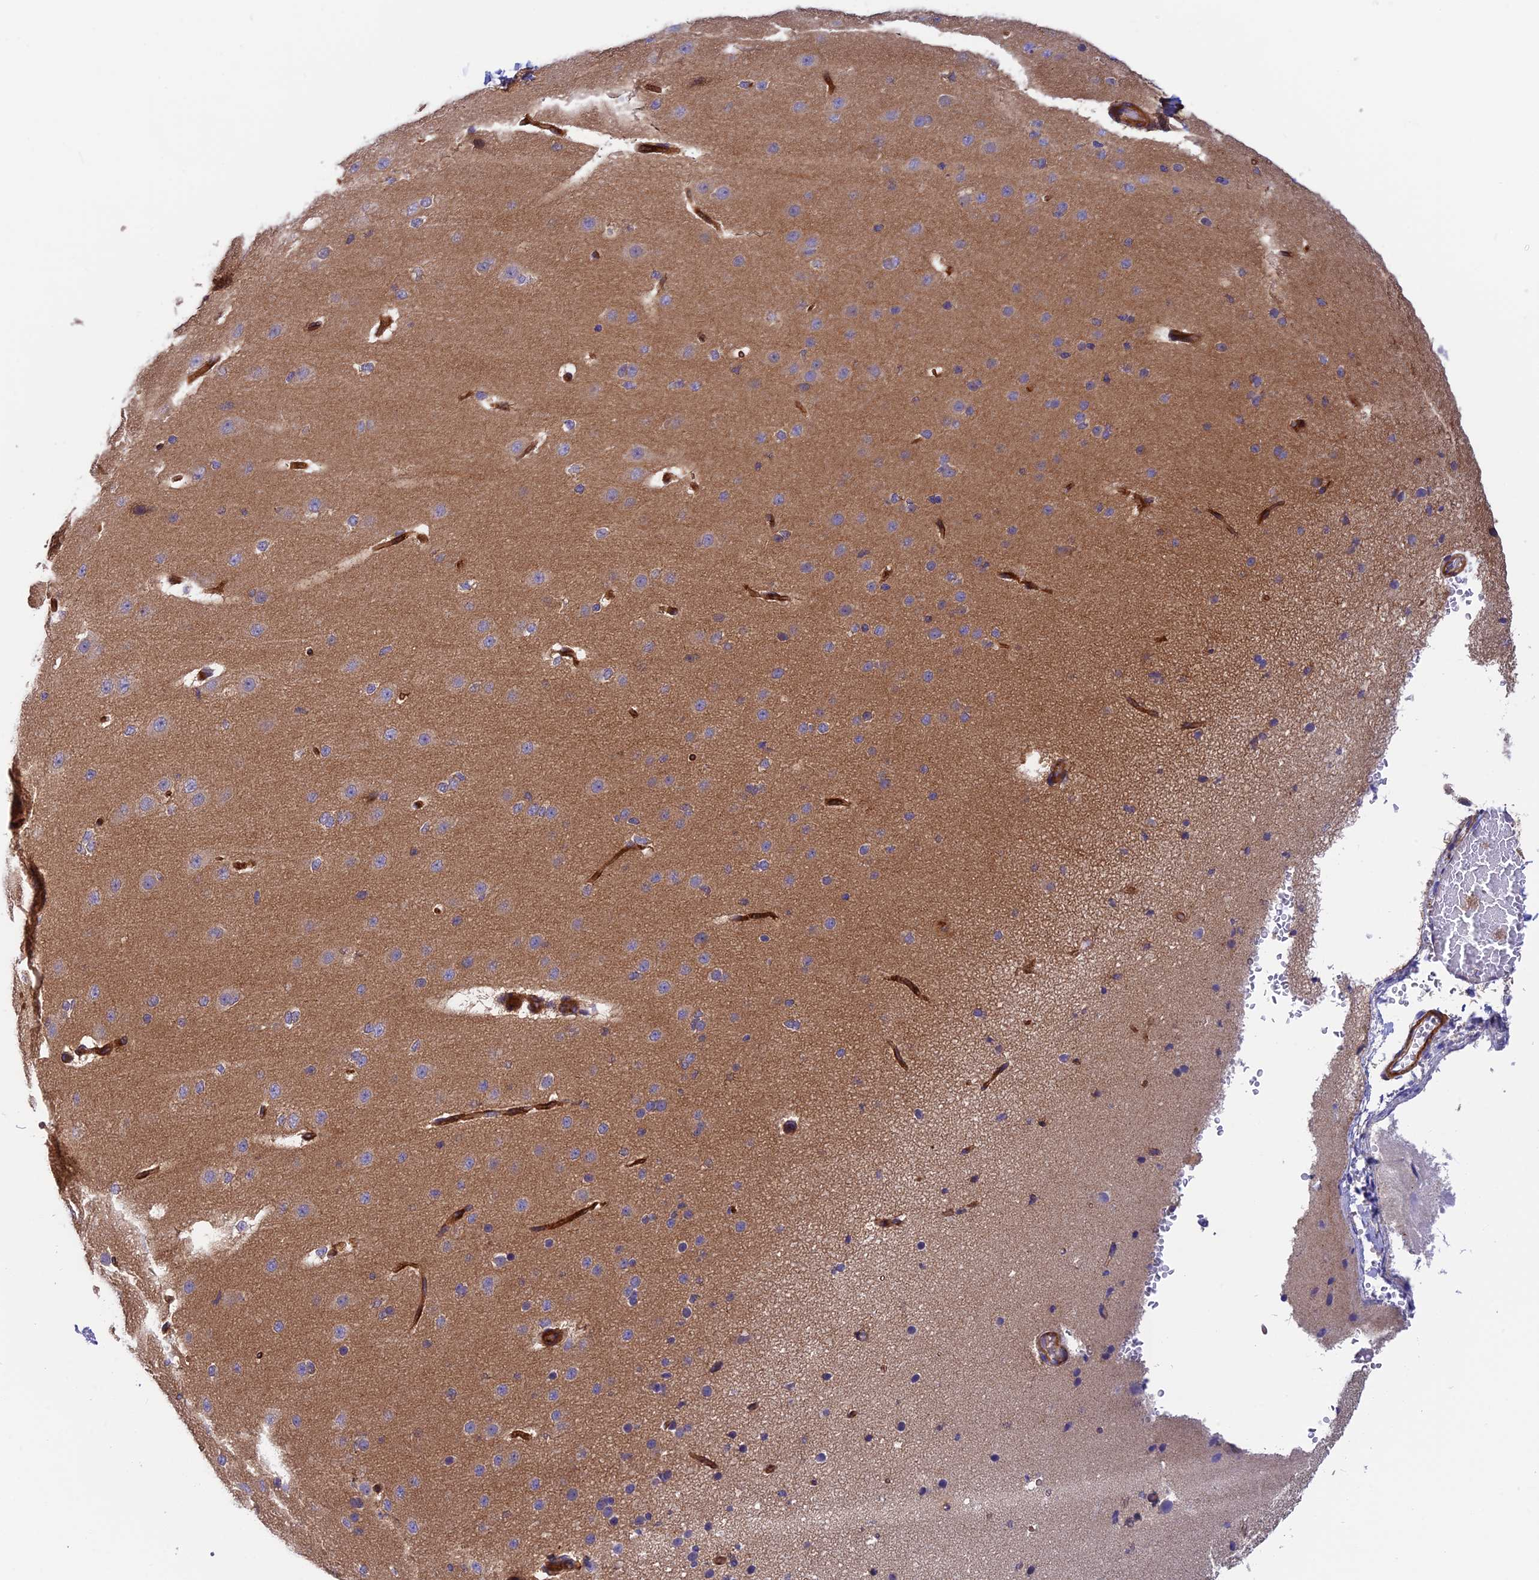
{"staining": {"intensity": "strong", "quantity": ">75%", "location": "cytoplasmic/membranous"}, "tissue": "cerebral cortex", "cell_type": "Endothelial cells", "image_type": "normal", "snomed": [{"axis": "morphology", "description": "Normal tissue, NOS"}, {"axis": "morphology", "description": "Developmental malformation"}, {"axis": "topography", "description": "Cerebral cortex"}], "caption": "Protein analysis of benign cerebral cortex demonstrates strong cytoplasmic/membranous staining in approximately >75% of endothelial cells.", "gene": "ADAMTS15", "patient": {"sex": "female", "age": 30}}